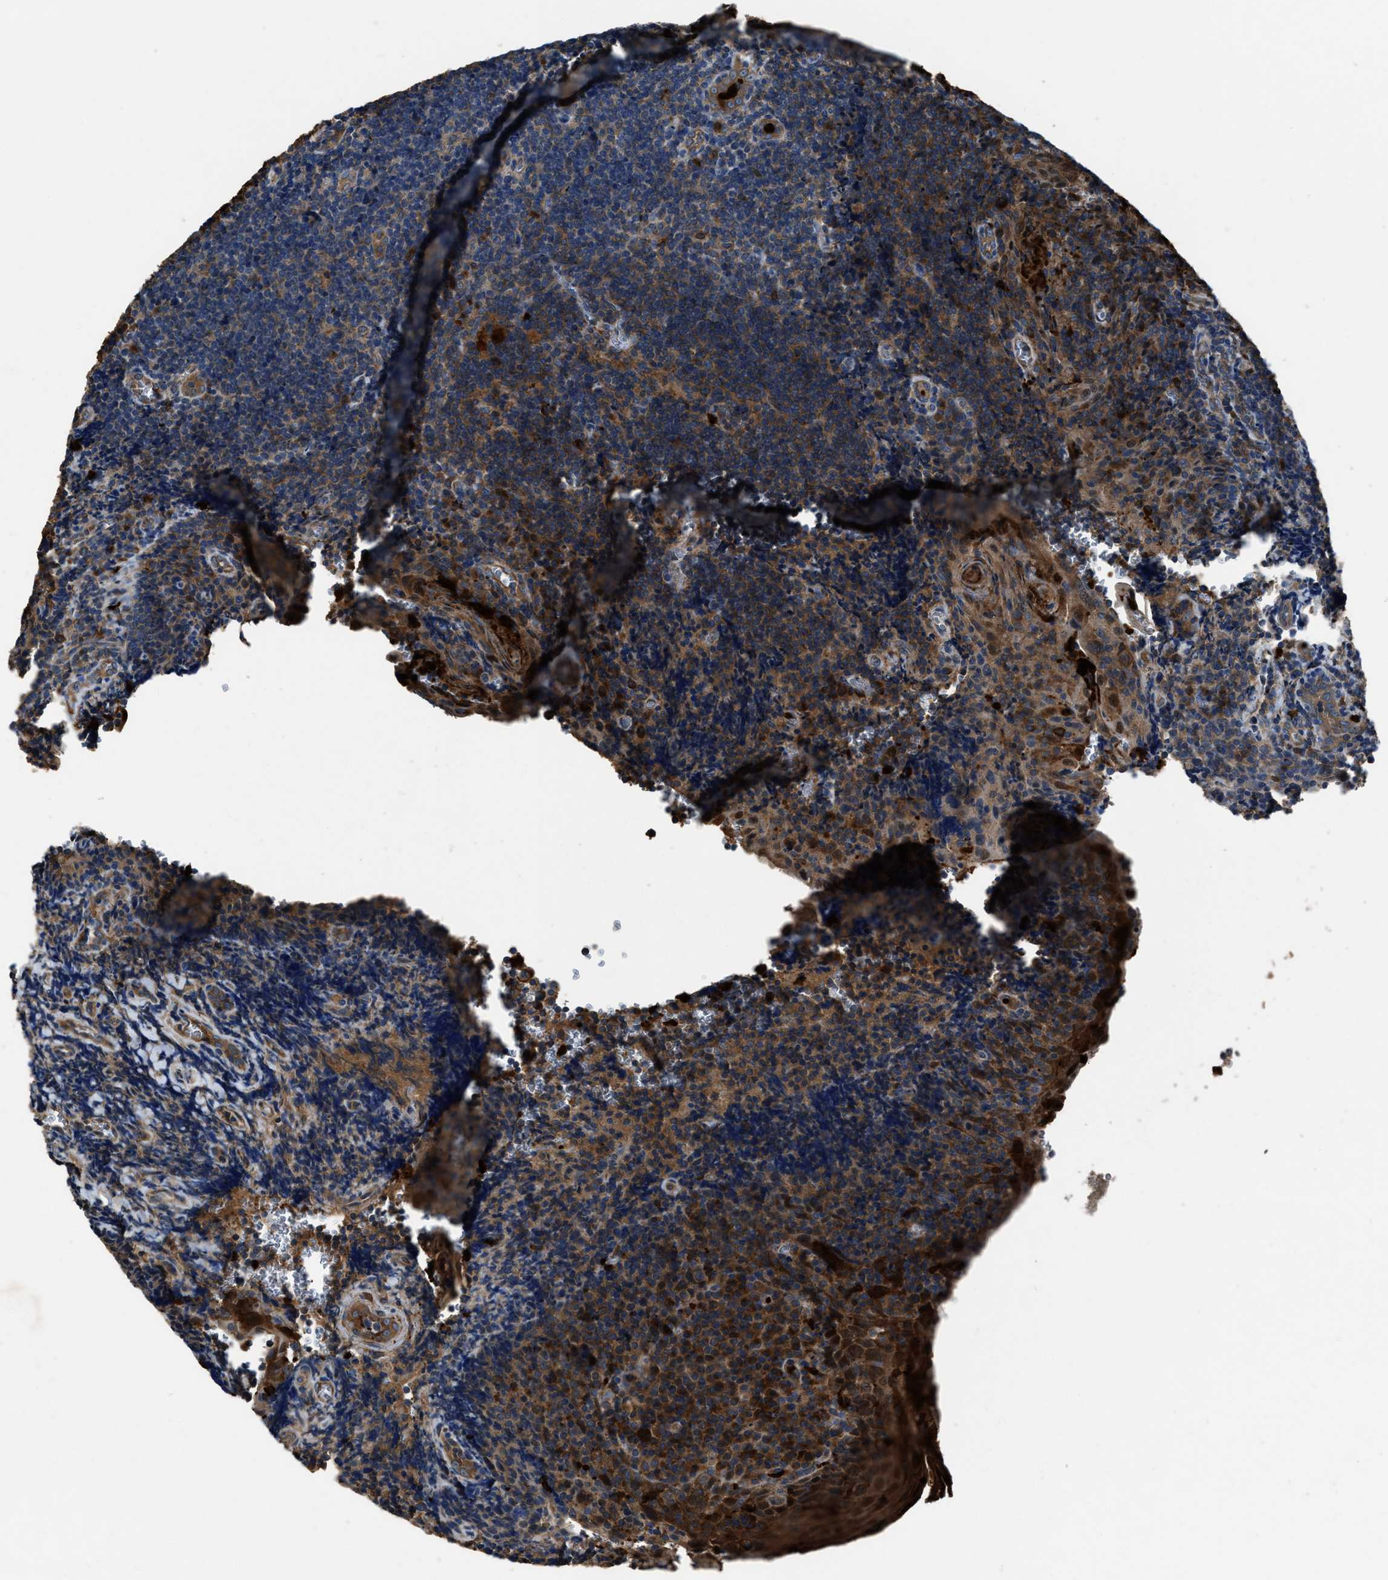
{"staining": {"intensity": "moderate", "quantity": "25%-75%", "location": "cytoplasmic/membranous"}, "tissue": "tonsil", "cell_type": "Germinal center cells", "image_type": "normal", "snomed": [{"axis": "morphology", "description": "Normal tissue, NOS"}, {"axis": "morphology", "description": "Inflammation, NOS"}, {"axis": "topography", "description": "Tonsil"}], "caption": "High-magnification brightfield microscopy of normal tonsil stained with DAB (brown) and counterstained with hematoxylin (blue). germinal center cells exhibit moderate cytoplasmic/membranous positivity is seen in approximately25%-75% of cells.", "gene": "ANGPT1", "patient": {"sex": "female", "age": 31}}